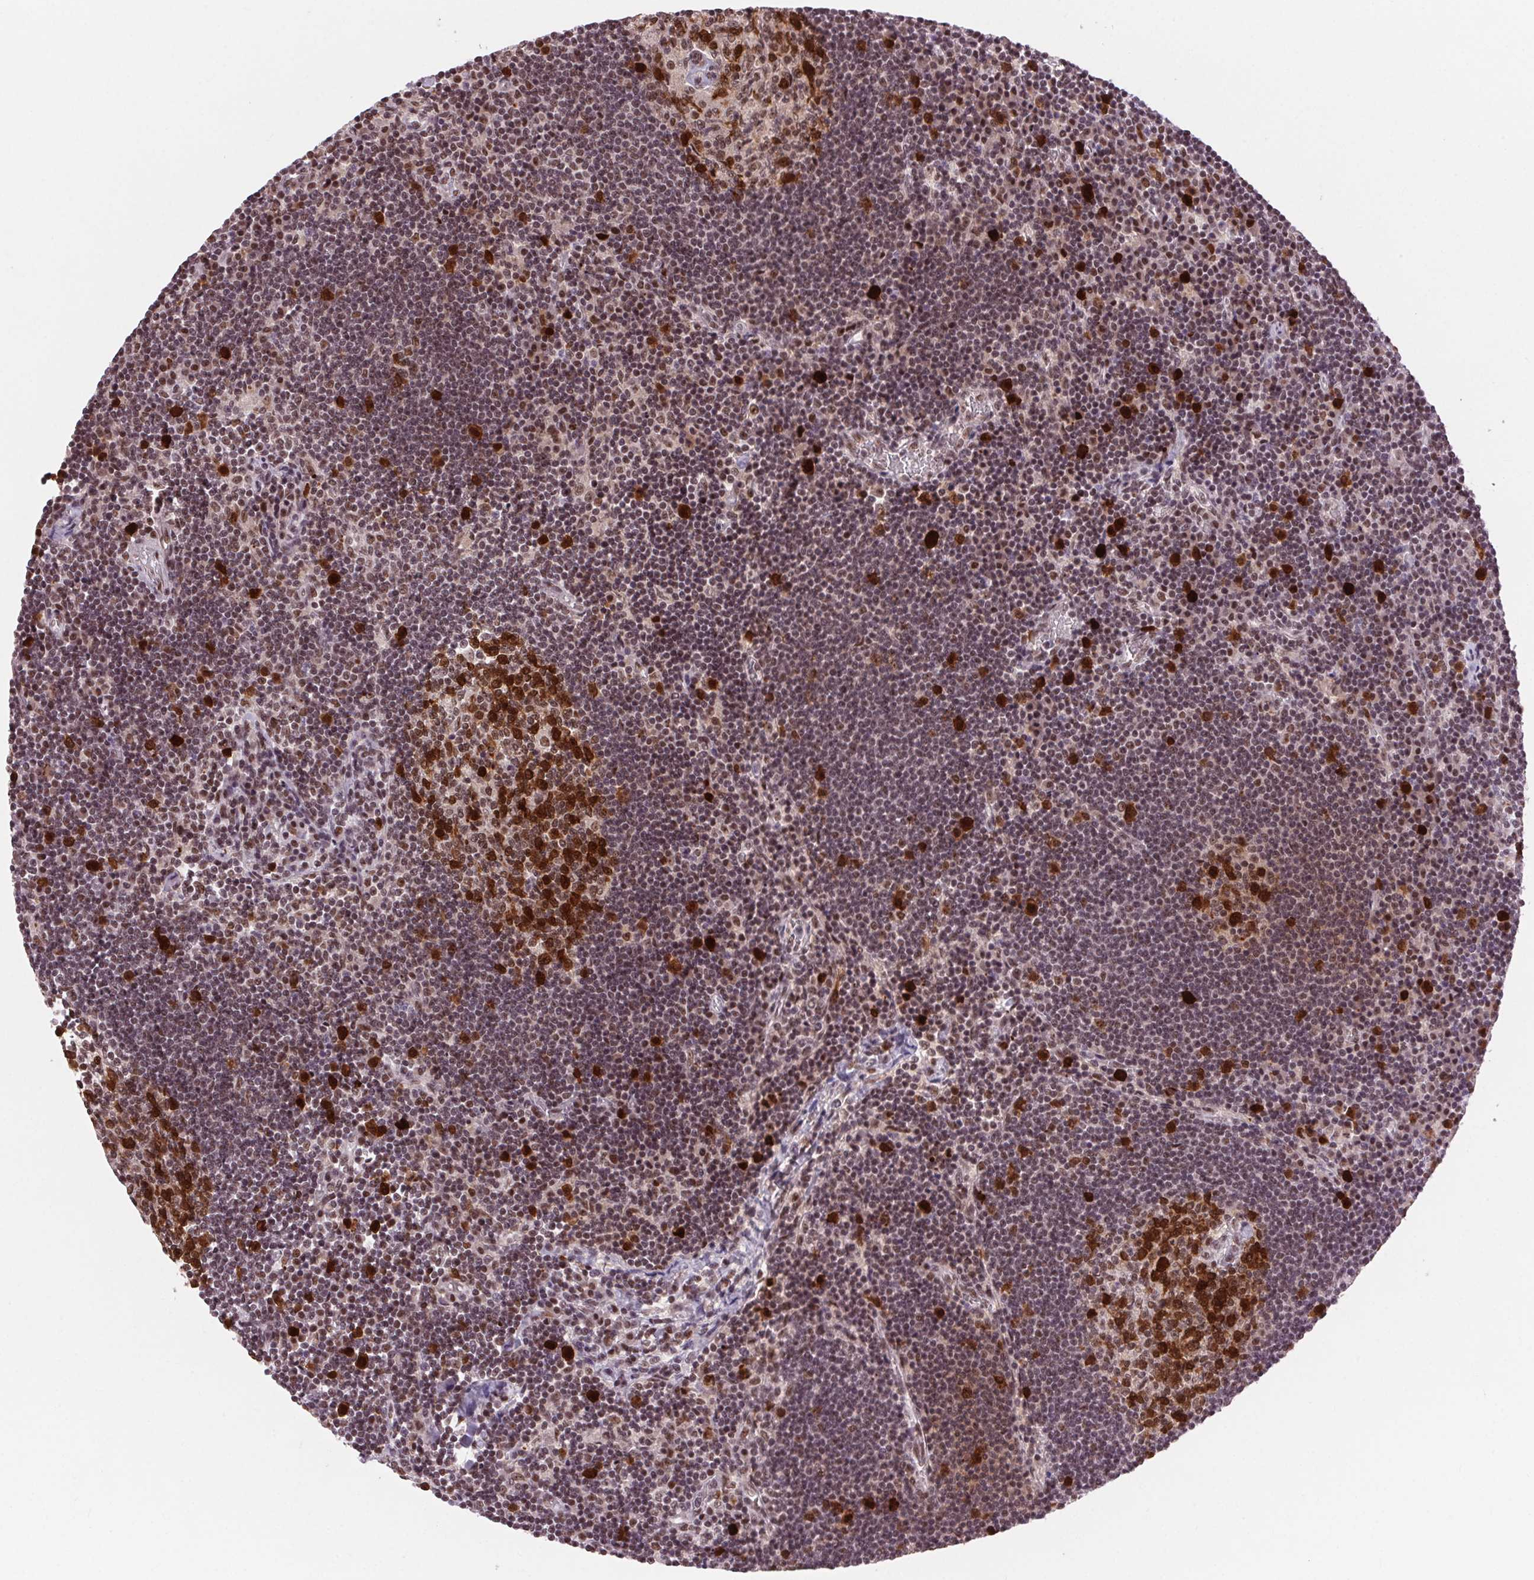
{"staining": {"intensity": "strong", "quantity": "<25%", "location": "cytoplasmic/membranous,nuclear"}, "tissue": "lymph node", "cell_type": "Germinal center cells", "image_type": "normal", "snomed": [{"axis": "morphology", "description": "Normal tissue, NOS"}, {"axis": "topography", "description": "Lymph node"}], "caption": "Lymph node stained for a protein (brown) displays strong cytoplasmic/membranous,nuclear positive expression in about <25% of germinal center cells.", "gene": "CD2BP2", "patient": {"sex": "male", "age": 67}}